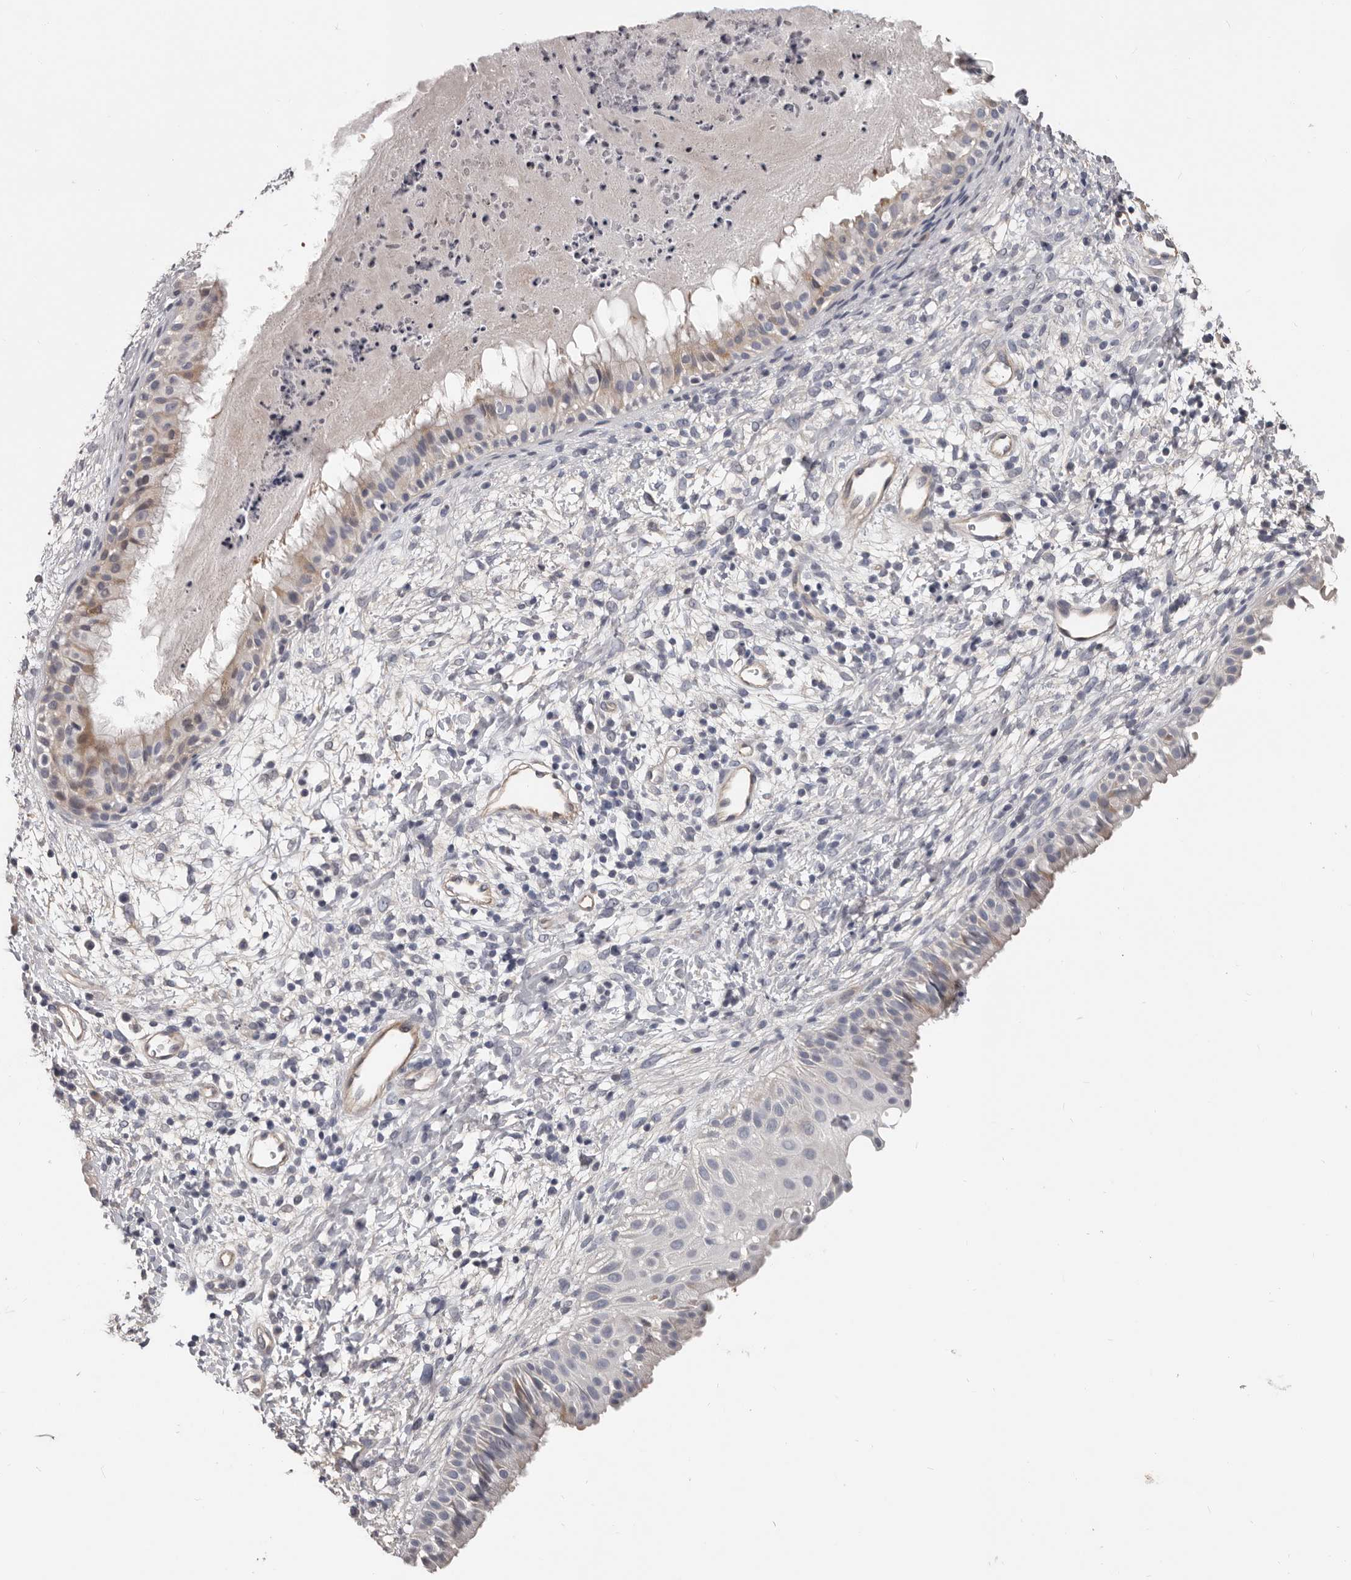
{"staining": {"intensity": "moderate", "quantity": "25%-75%", "location": "cytoplasmic/membranous"}, "tissue": "nasopharynx", "cell_type": "Respiratory epithelial cells", "image_type": "normal", "snomed": [{"axis": "morphology", "description": "Normal tissue, NOS"}, {"axis": "topography", "description": "Nasopharynx"}], "caption": "A brown stain shows moderate cytoplasmic/membranous expression of a protein in respiratory epithelial cells of normal nasopharynx. The protein is shown in brown color, while the nuclei are stained blue.", "gene": "RNF217", "patient": {"sex": "male", "age": 22}}